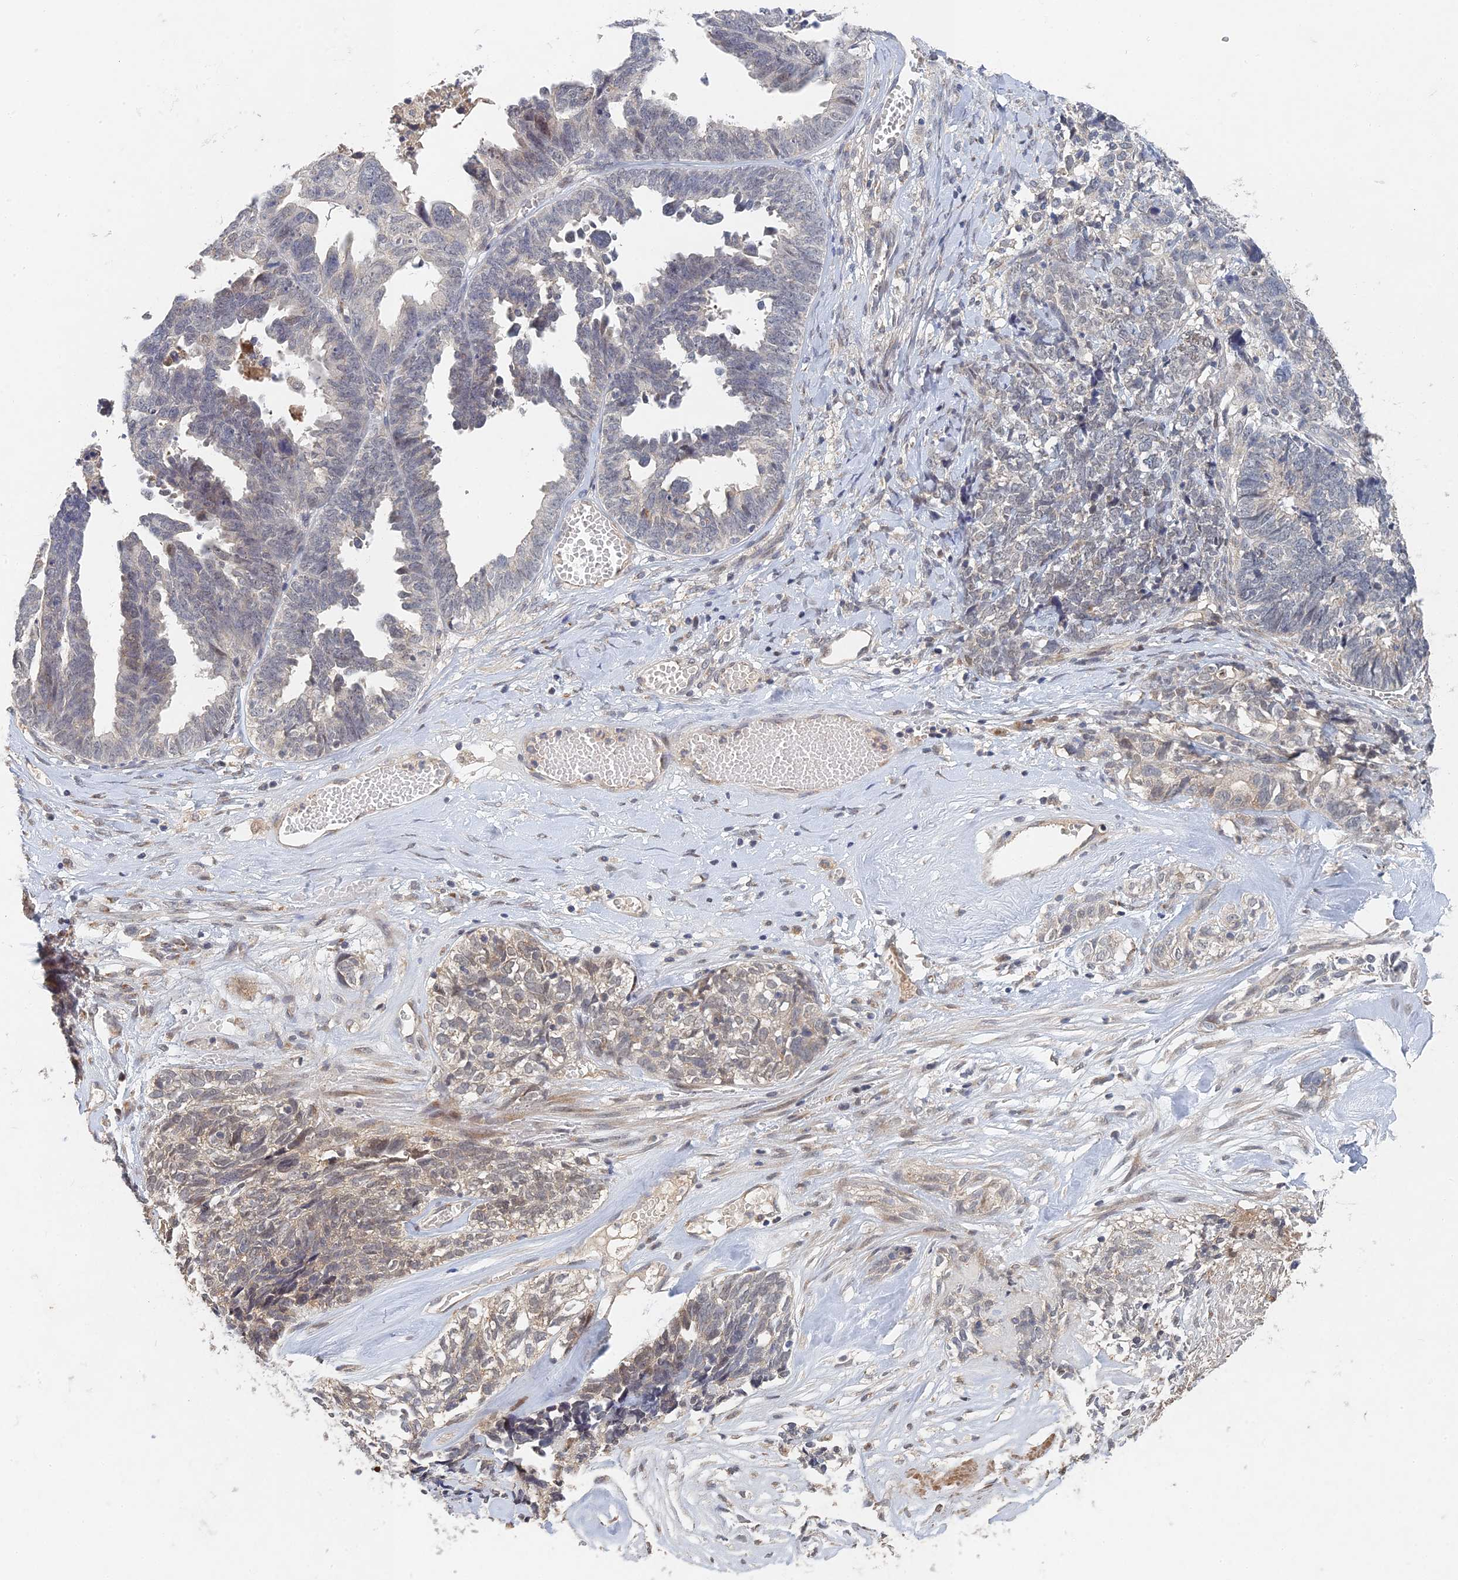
{"staining": {"intensity": "negative", "quantity": "none", "location": "none"}, "tissue": "ovarian cancer", "cell_type": "Tumor cells", "image_type": "cancer", "snomed": [{"axis": "morphology", "description": "Cystadenocarcinoma, serous, NOS"}, {"axis": "topography", "description": "Ovary"}], "caption": "Tumor cells are negative for protein expression in human ovarian cancer. (Brightfield microscopy of DAB (3,3'-diaminobenzidine) IHC at high magnification).", "gene": "GNA15", "patient": {"sex": "female", "age": 79}}